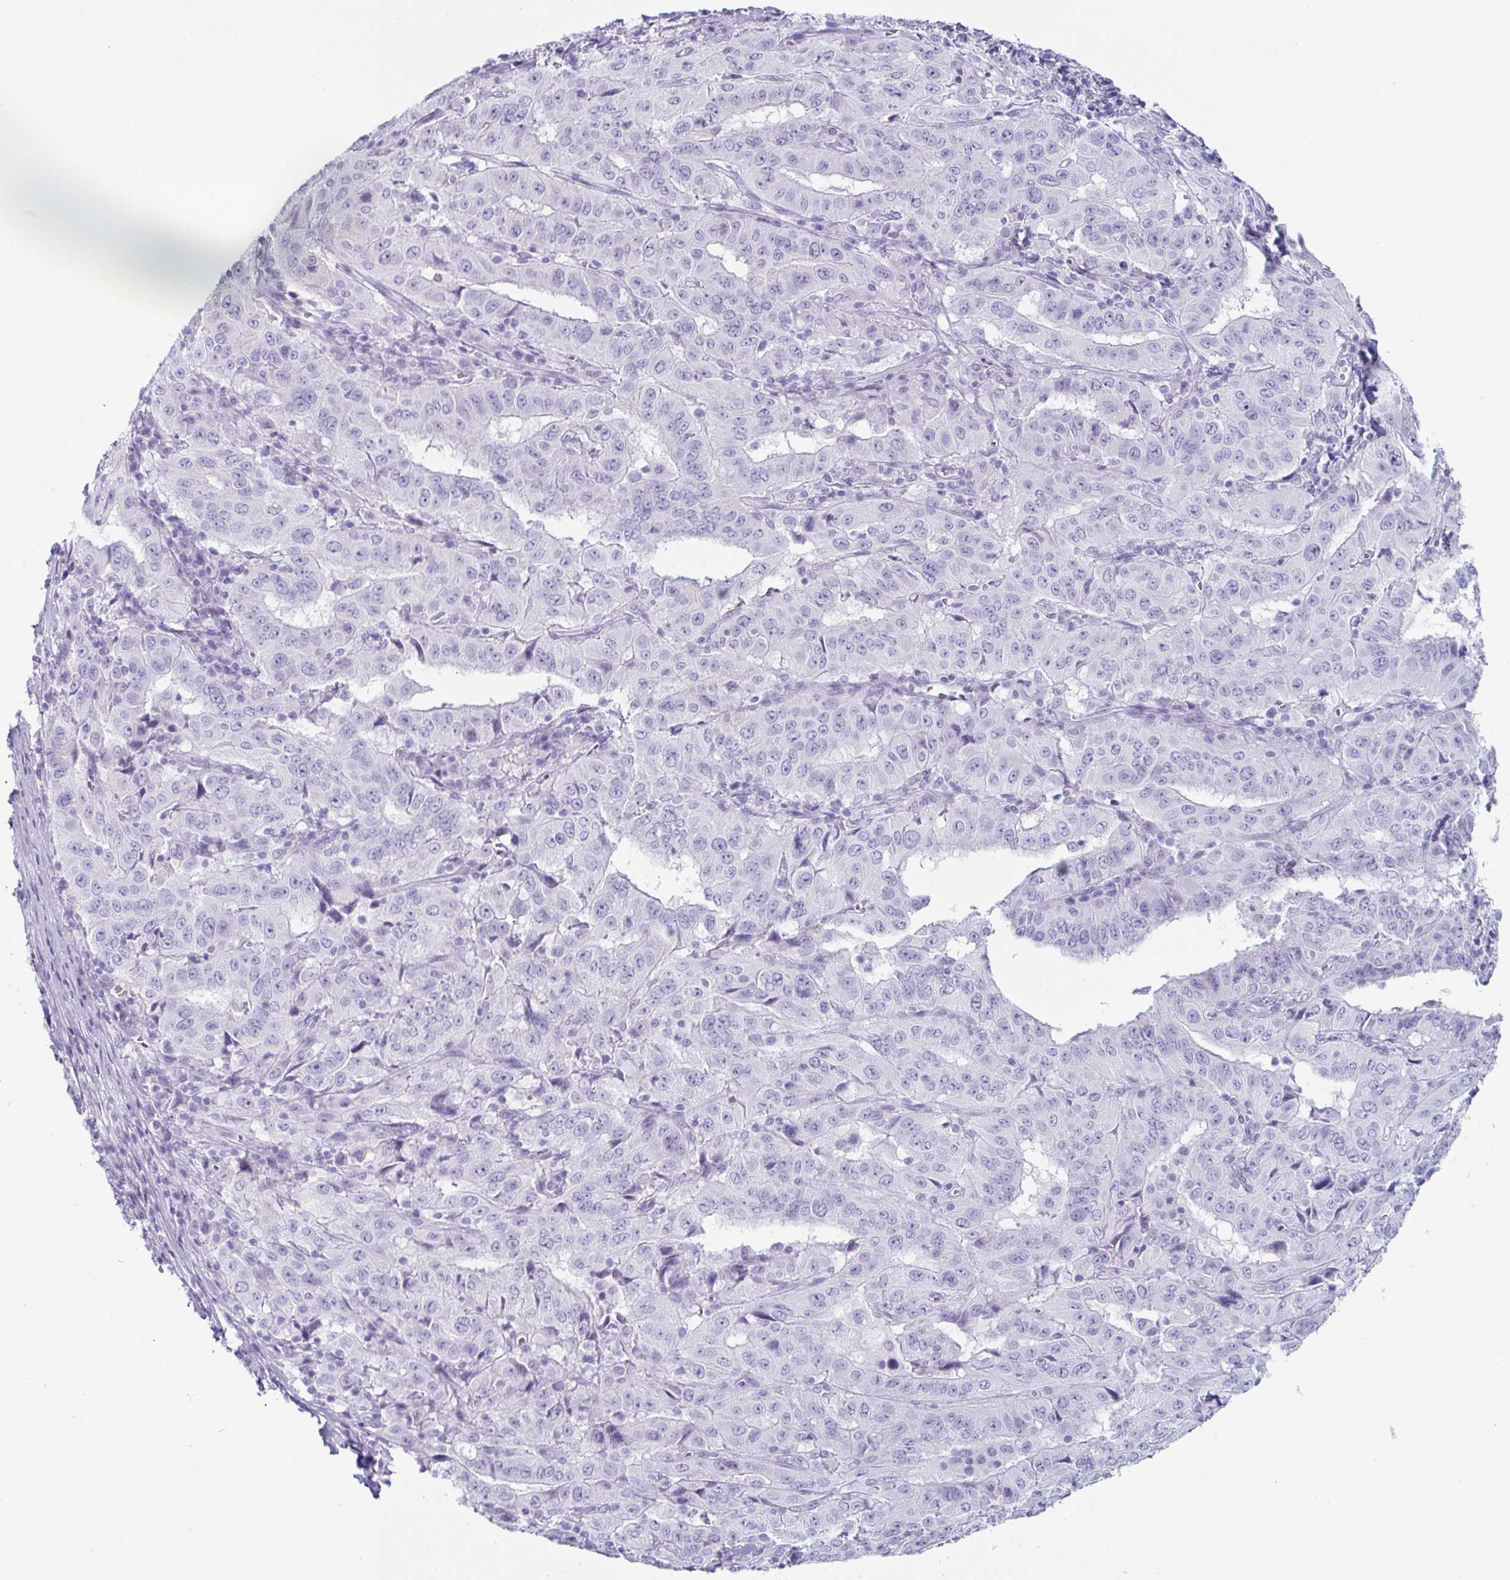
{"staining": {"intensity": "negative", "quantity": "none", "location": "none"}, "tissue": "pancreatic cancer", "cell_type": "Tumor cells", "image_type": "cancer", "snomed": [{"axis": "morphology", "description": "Adenocarcinoma, NOS"}, {"axis": "topography", "description": "Pancreas"}], "caption": "The histopathology image shows no staining of tumor cells in pancreatic cancer (adenocarcinoma). (DAB immunohistochemistry with hematoxylin counter stain).", "gene": "CREG2", "patient": {"sex": "male", "age": 63}}